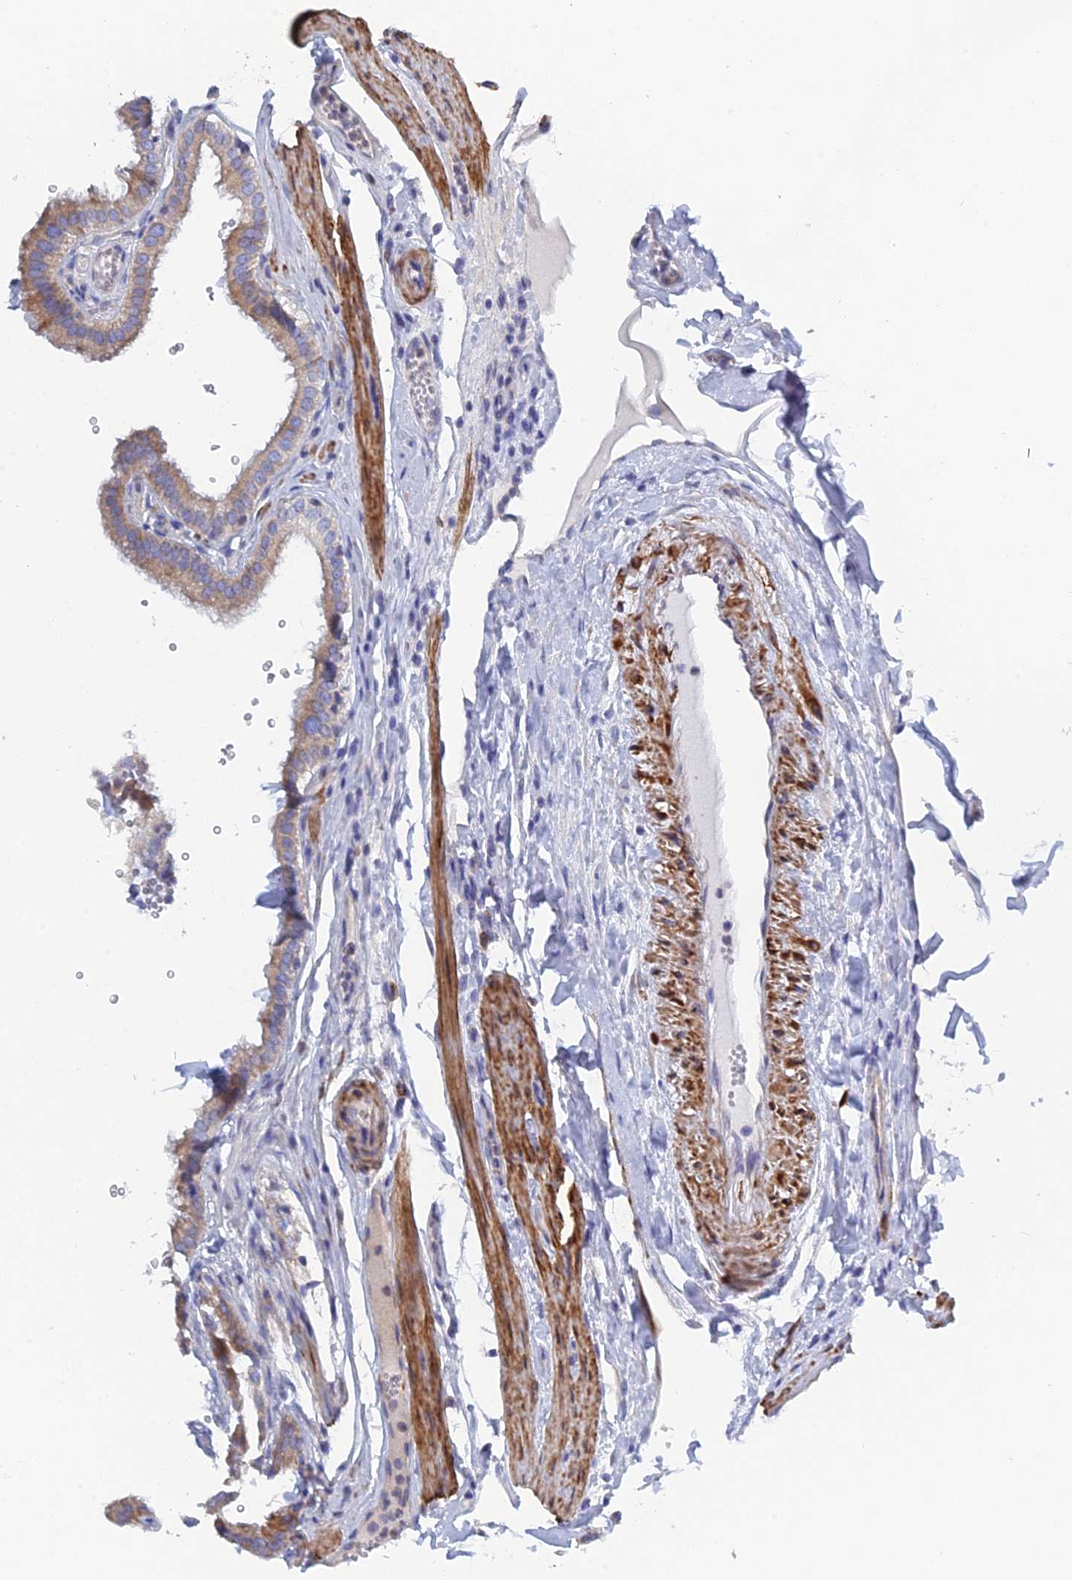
{"staining": {"intensity": "moderate", "quantity": "25%-75%", "location": "cytoplasmic/membranous"}, "tissue": "gallbladder", "cell_type": "Glandular cells", "image_type": "normal", "snomed": [{"axis": "morphology", "description": "Normal tissue, NOS"}, {"axis": "topography", "description": "Gallbladder"}], "caption": "Gallbladder stained with IHC shows moderate cytoplasmic/membranous expression in approximately 25%-75% of glandular cells. (DAB IHC, brown staining for protein, blue staining for nuclei).", "gene": "PCDHA8", "patient": {"sex": "female", "age": 61}}